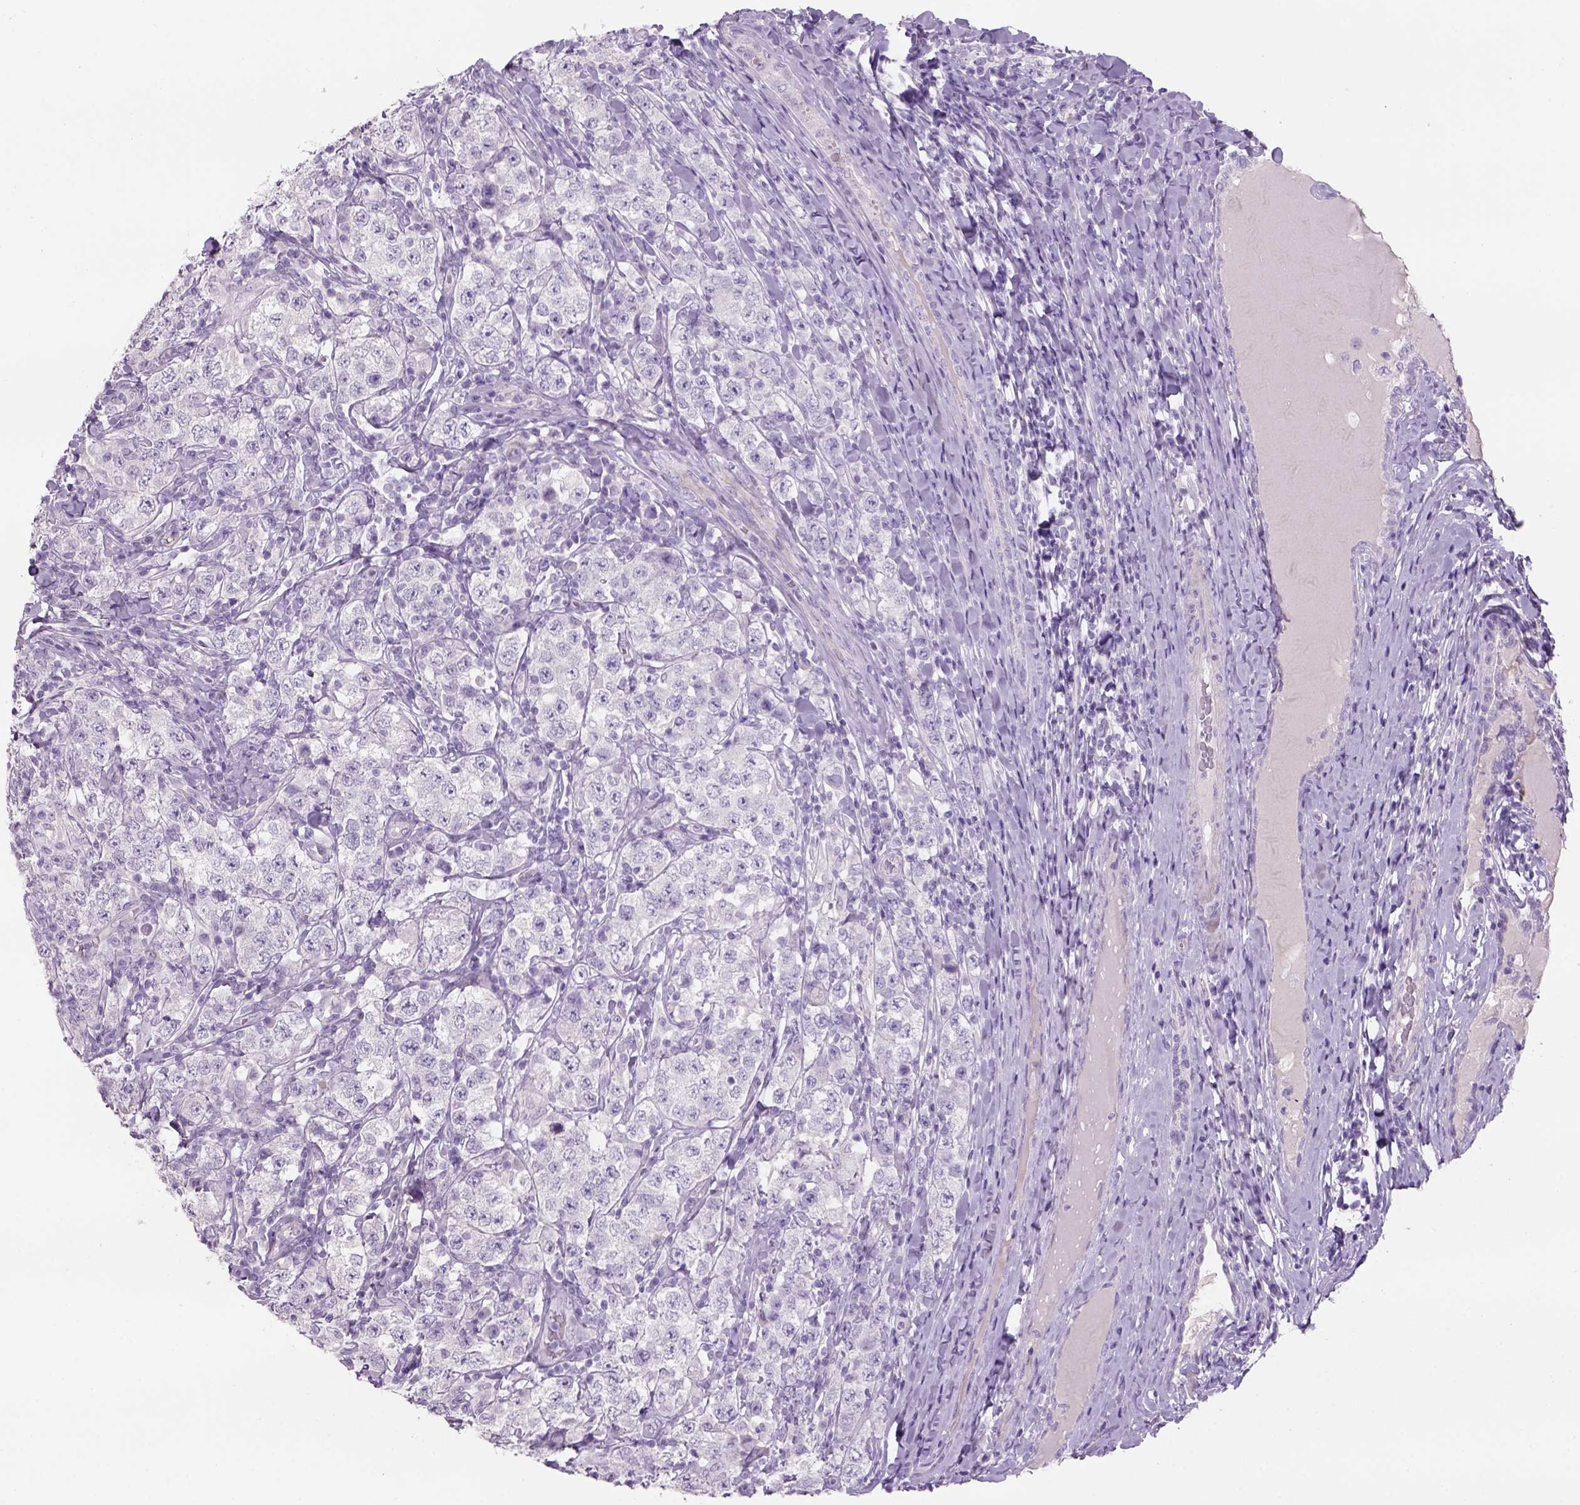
{"staining": {"intensity": "negative", "quantity": "none", "location": "none"}, "tissue": "testis cancer", "cell_type": "Tumor cells", "image_type": "cancer", "snomed": [{"axis": "morphology", "description": "Seminoma, NOS"}, {"axis": "morphology", "description": "Carcinoma, Embryonal, NOS"}, {"axis": "topography", "description": "Testis"}], "caption": "A histopathology image of testis cancer stained for a protein displays no brown staining in tumor cells.", "gene": "TENM4", "patient": {"sex": "male", "age": 41}}